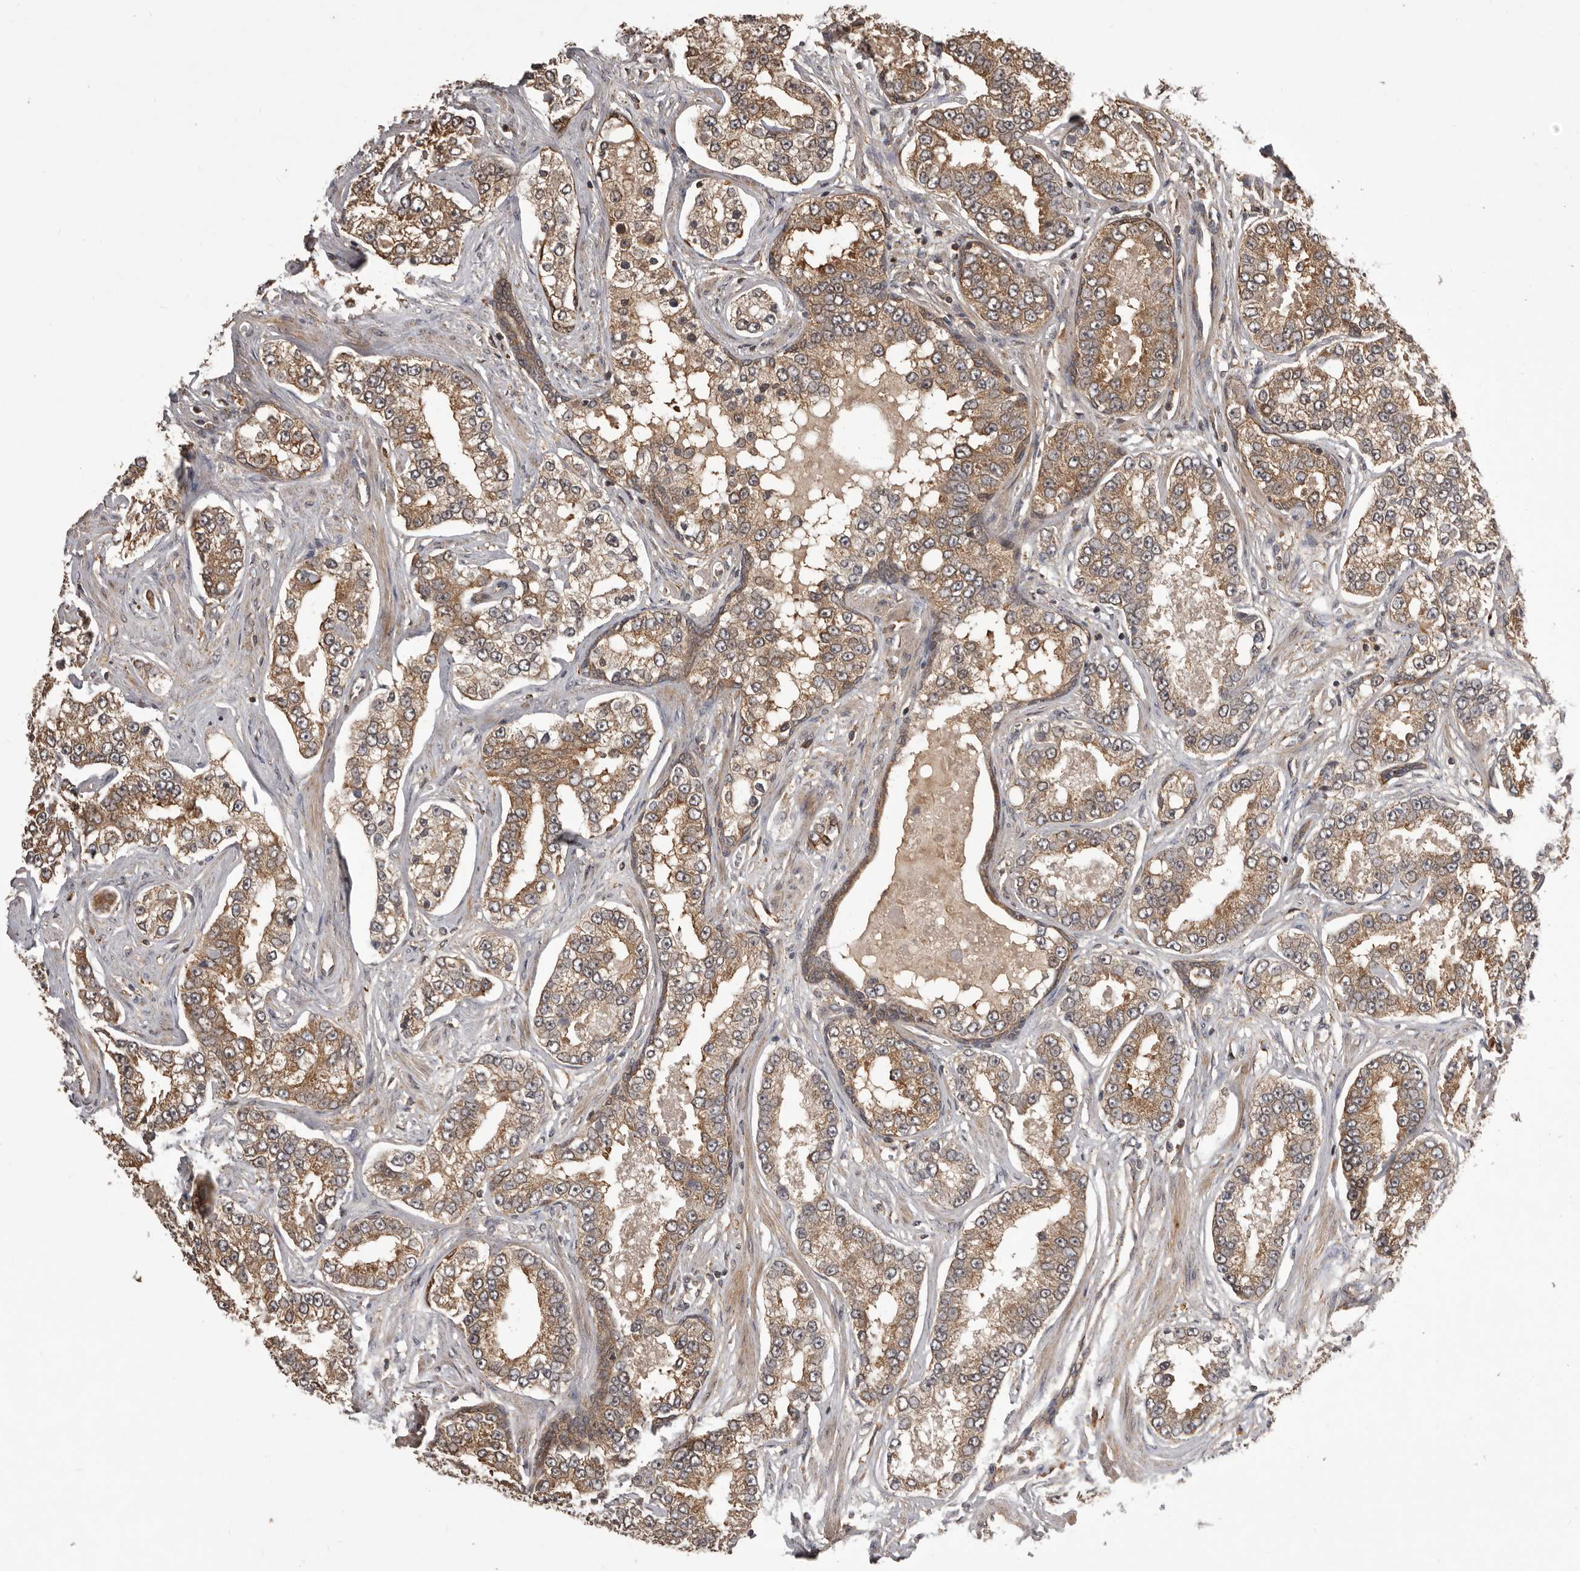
{"staining": {"intensity": "moderate", "quantity": ">75%", "location": "cytoplasmic/membranous"}, "tissue": "prostate cancer", "cell_type": "Tumor cells", "image_type": "cancer", "snomed": [{"axis": "morphology", "description": "Normal tissue, NOS"}, {"axis": "morphology", "description": "Adenocarcinoma, High grade"}, {"axis": "topography", "description": "Prostate"}], "caption": "Immunohistochemical staining of prostate adenocarcinoma (high-grade) reveals moderate cytoplasmic/membranous protein expression in approximately >75% of tumor cells. The protein of interest is stained brown, and the nuclei are stained in blue (DAB IHC with brightfield microscopy, high magnification).", "gene": "SLC22A3", "patient": {"sex": "male", "age": 83}}